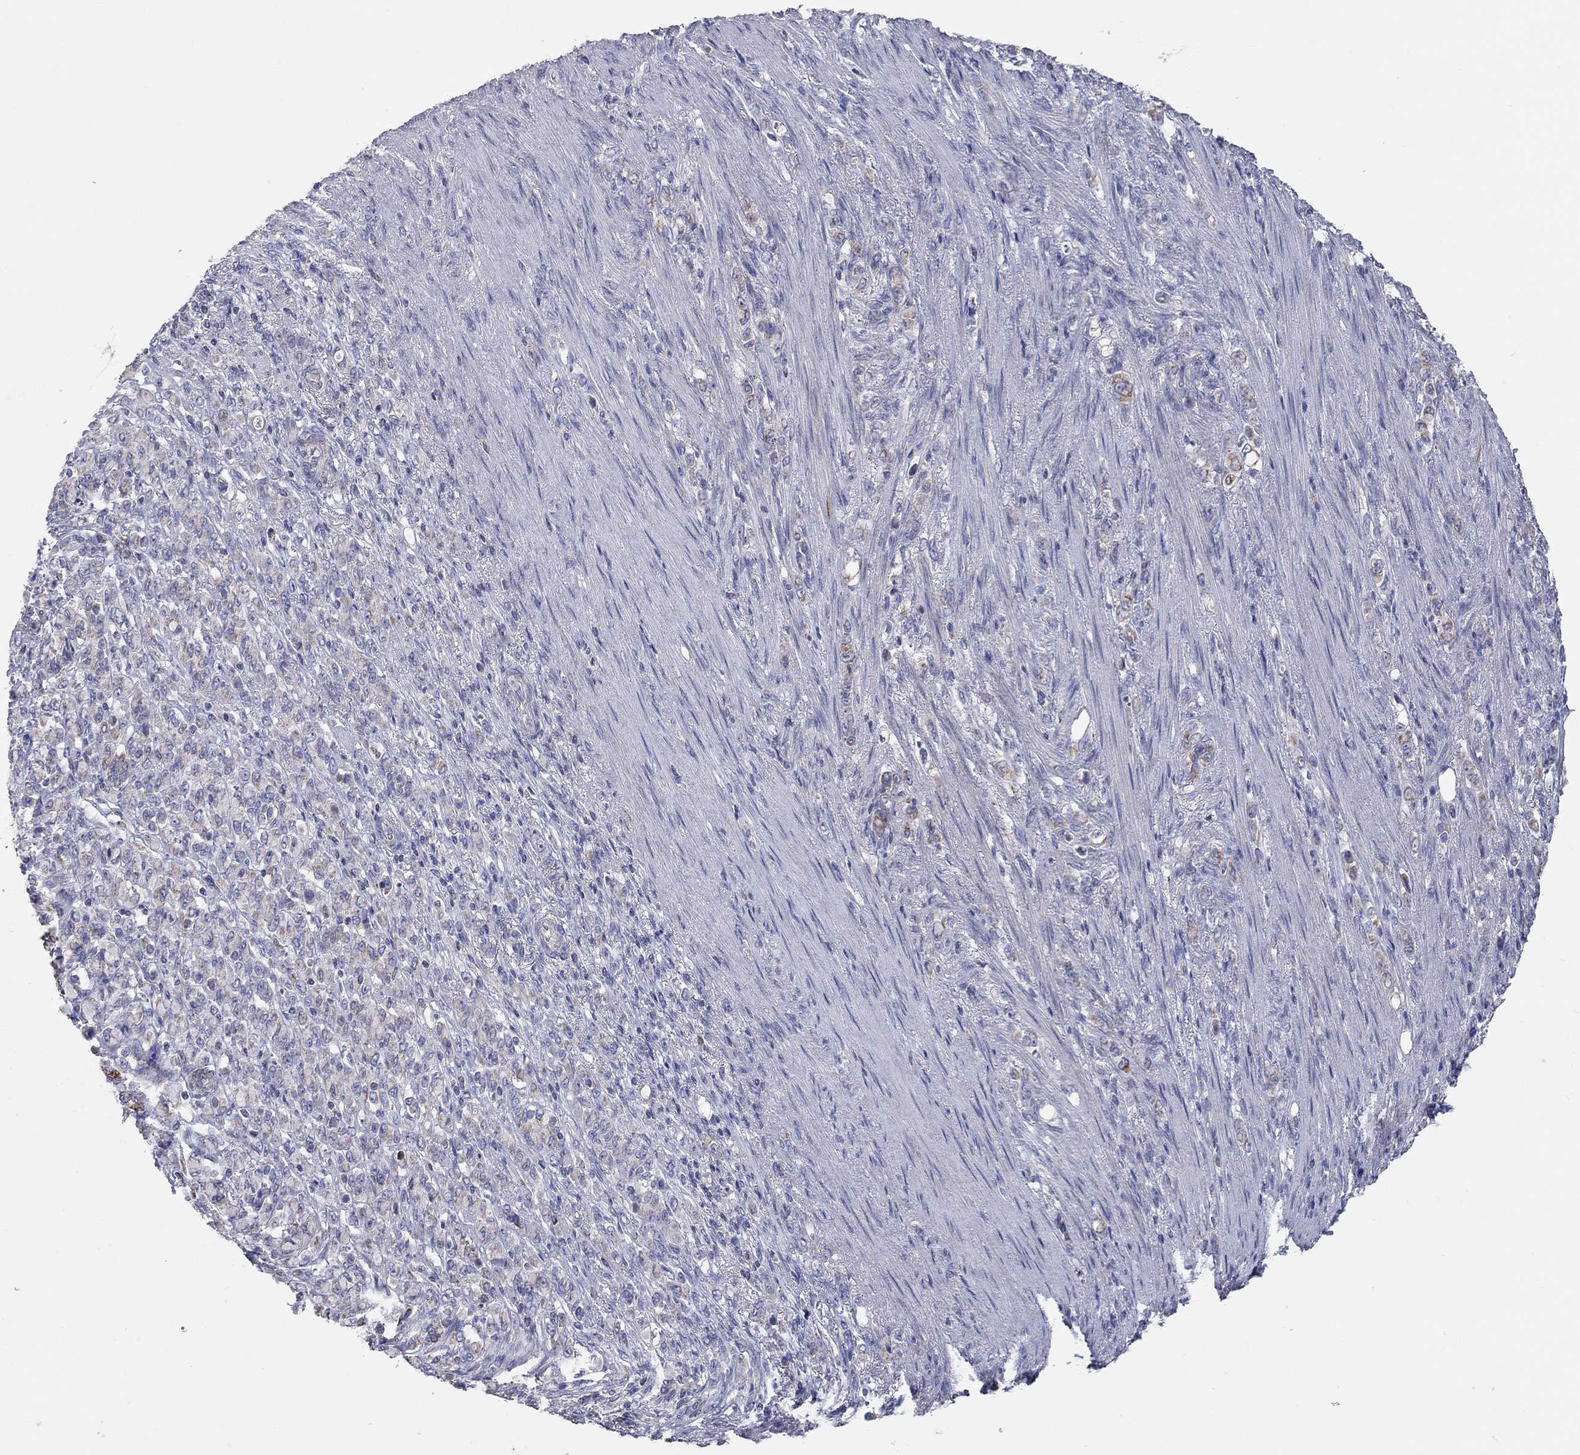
{"staining": {"intensity": "negative", "quantity": "none", "location": "none"}, "tissue": "stomach cancer", "cell_type": "Tumor cells", "image_type": "cancer", "snomed": [{"axis": "morphology", "description": "Normal tissue, NOS"}, {"axis": "morphology", "description": "Adenocarcinoma, NOS"}, {"axis": "topography", "description": "Stomach"}], "caption": "IHC photomicrograph of neoplastic tissue: stomach adenocarcinoma stained with DAB (3,3'-diaminobenzidine) displays no significant protein positivity in tumor cells.", "gene": "RCAN1", "patient": {"sex": "female", "age": 79}}